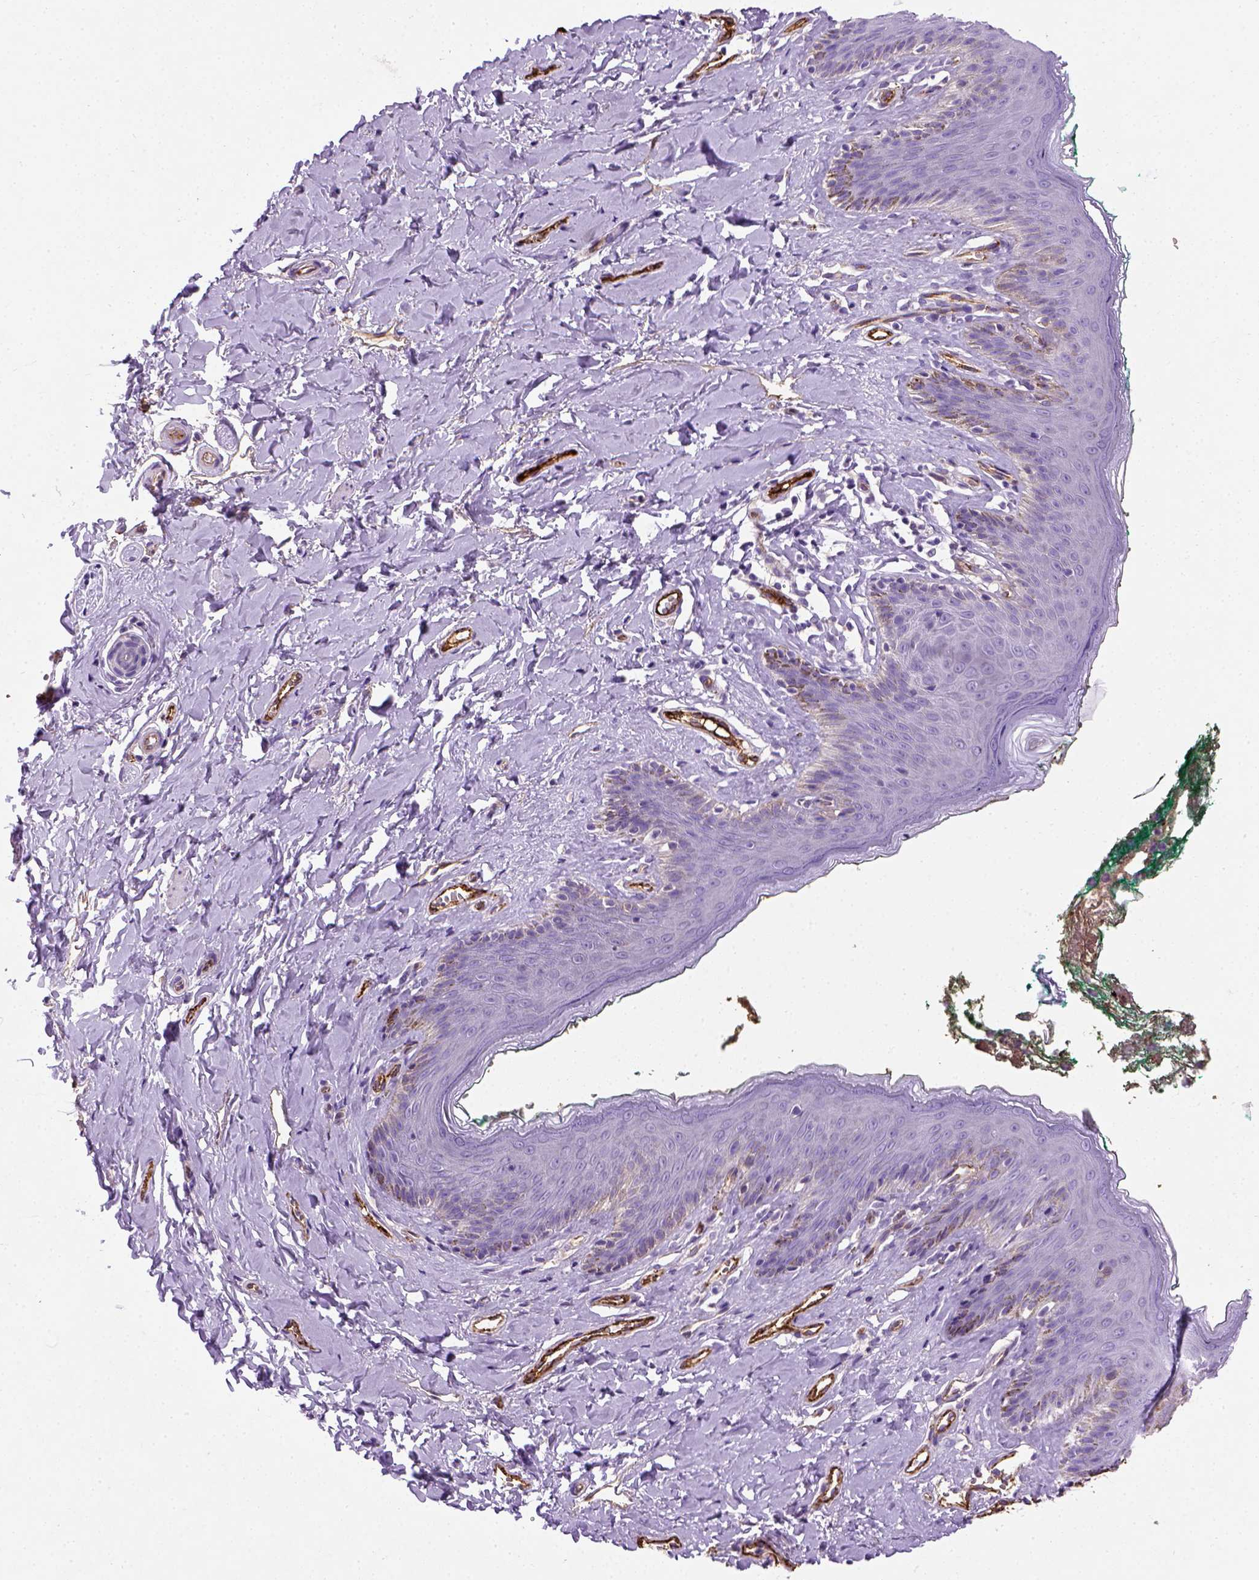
{"staining": {"intensity": "negative", "quantity": "none", "location": "none"}, "tissue": "skin", "cell_type": "Epidermal cells", "image_type": "normal", "snomed": [{"axis": "morphology", "description": "Normal tissue, NOS"}, {"axis": "topography", "description": "Vulva"}], "caption": "Photomicrograph shows no significant protein staining in epidermal cells of normal skin.", "gene": "VWF", "patient": {"sex": "female", "age": 66}}